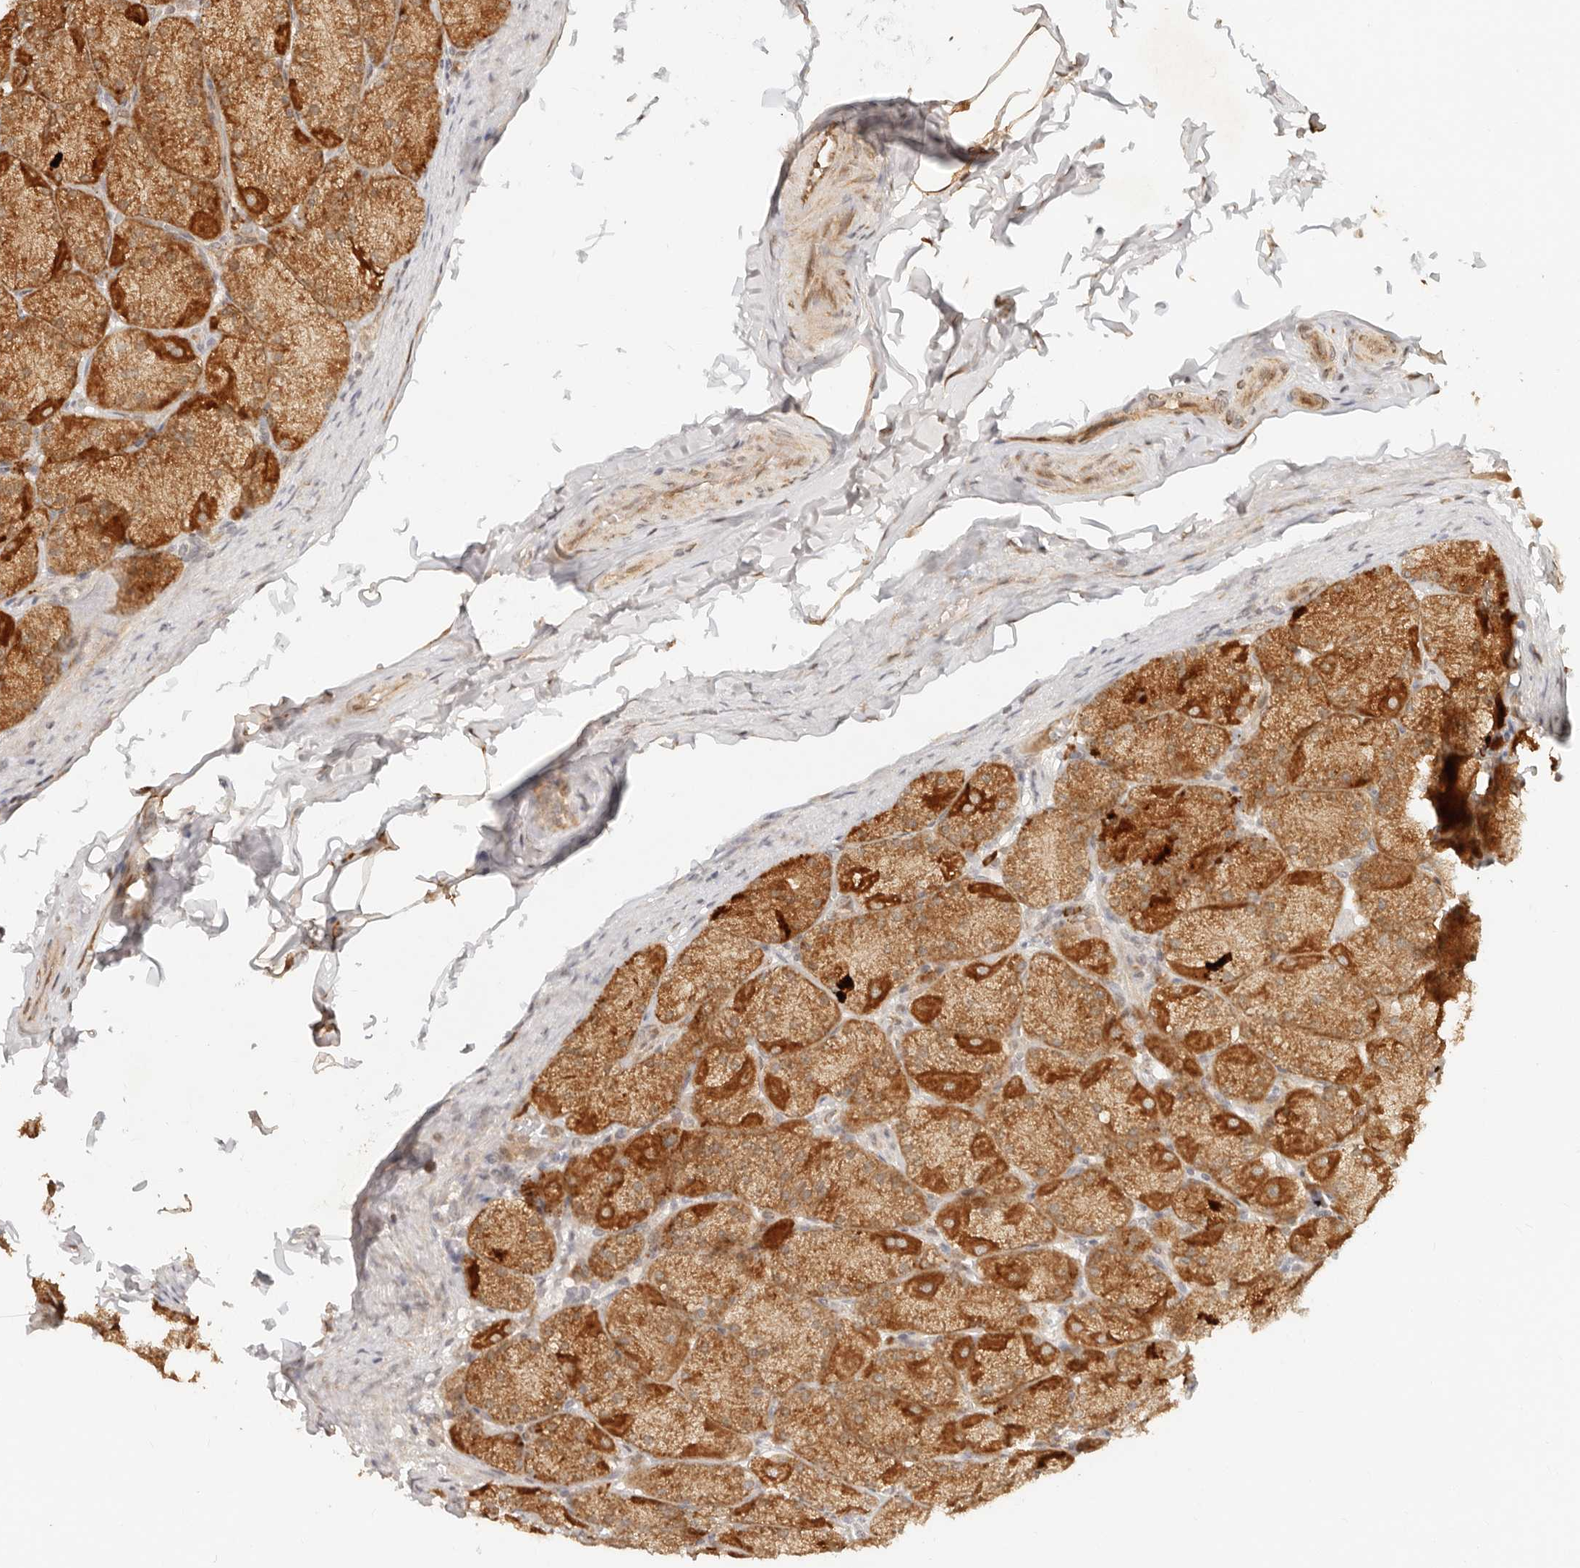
{"staining": {"intensity": "strong", "quantity": "25%-75%", "location": "cytoplasmic/membranous"}, "tissue": "stomach", "cell_type": "Glandular cells", "image_type": "normal", "snomed": [{"axis": "morphology", "description": "Normal tissue, NOS"}, {"axis": "topography", "description": "Stomach, upper"}], "caption": "Stomach stained with a brown dye shows strong cytoplasmic/membranous positive positivity in about 25%-75% of glandular cells.", "gene": "BAALC", "patient": {"sex": "female", "age": 56}}